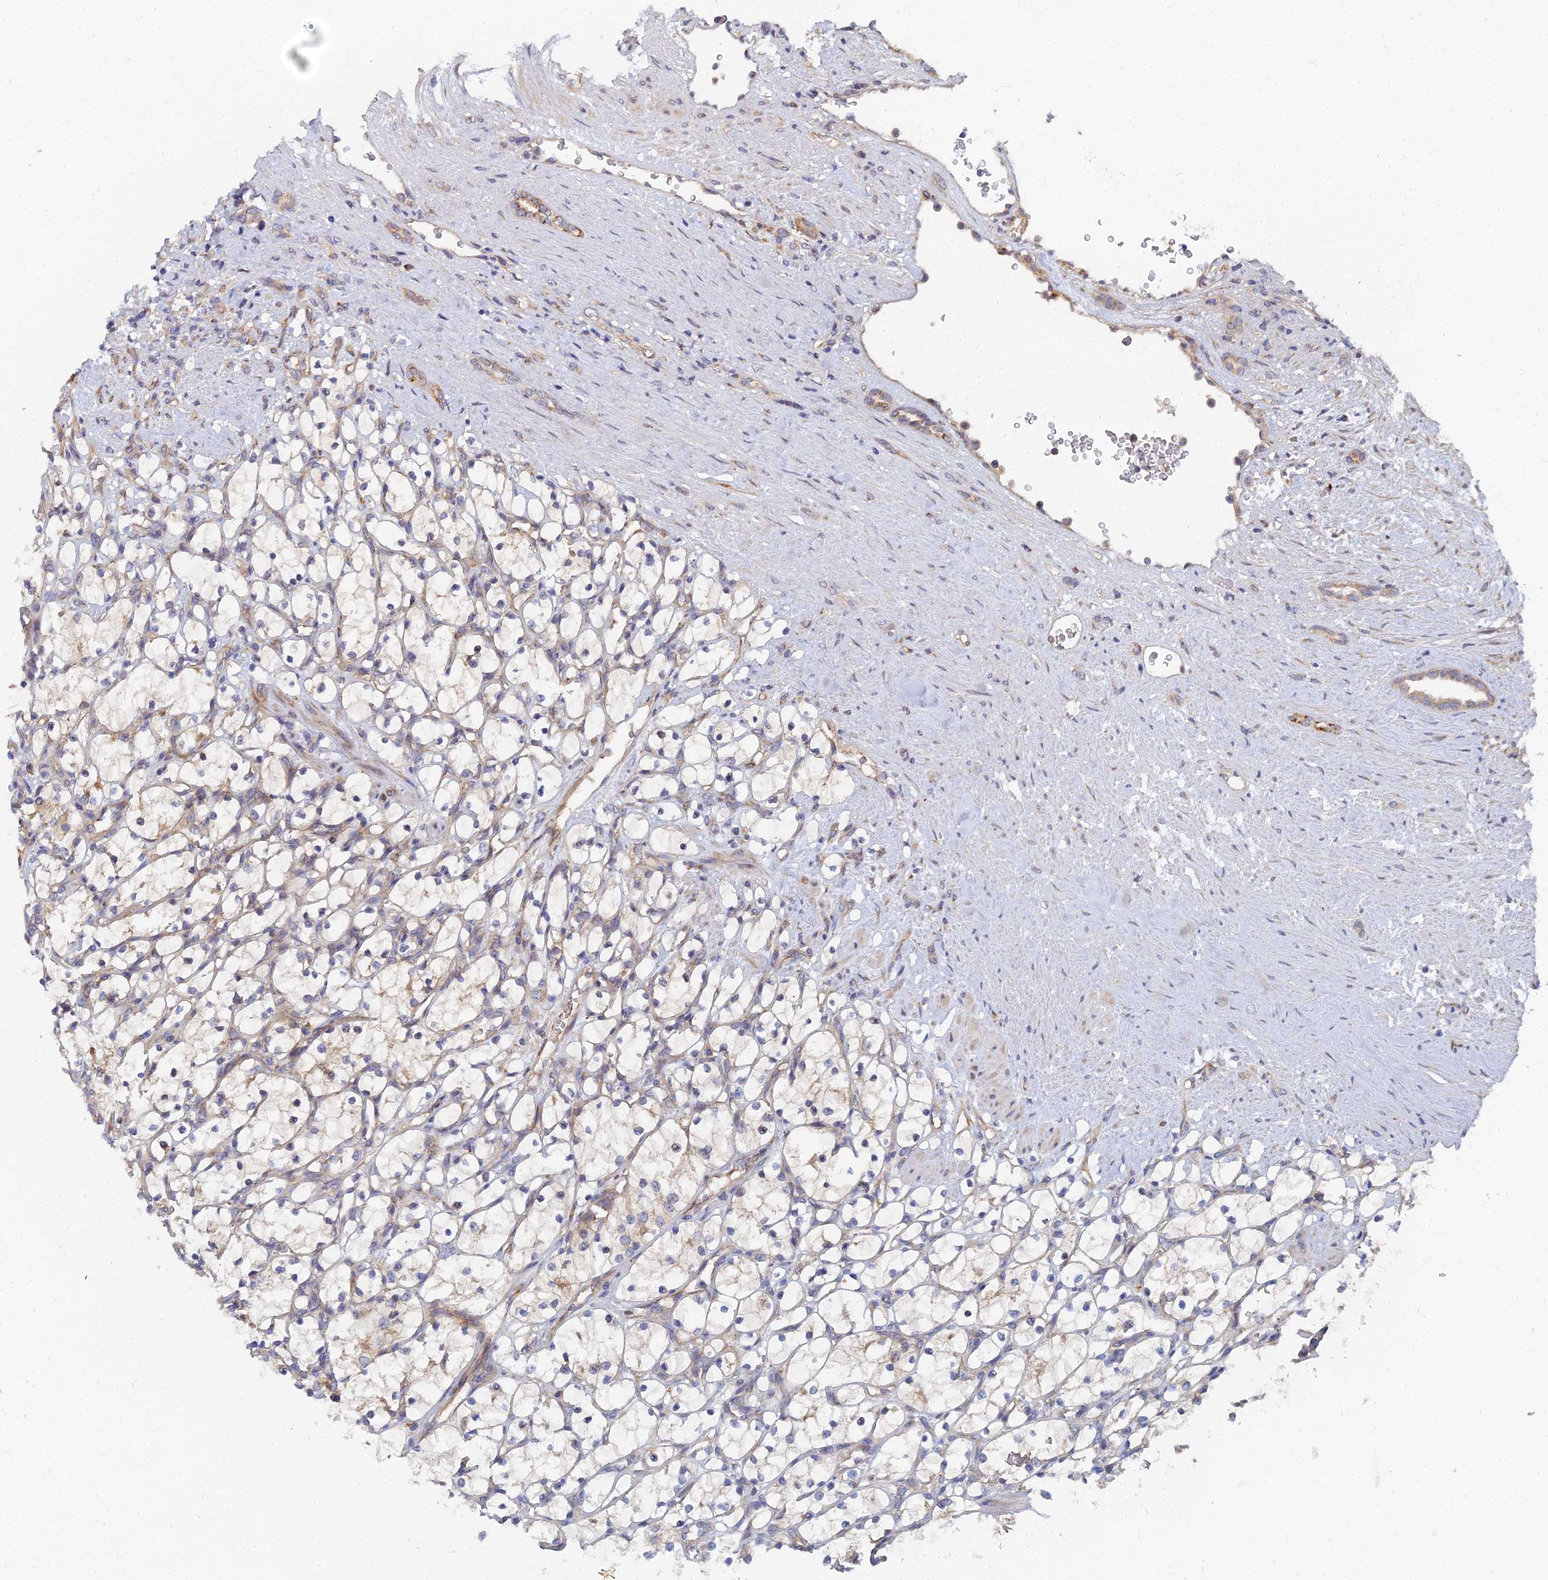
{"staining": {"intensity": "weak", "quantity": "<25%", "location": "cytoplasmic/membranous"}, "tissue": "renal cancer", "cell_type": "Tumor cells", "image_type": "cancer", "snomed": [{"axis": "morphology", "description": "Adenocarcinoma, NOS"}, {"axis": "topography", "description": "Kidney"}], "caption": "IHC image of renal cancer stained for a protein (brown), which demonstrates no positivity in tumor cells.", "gene": "CCZ1", "patient": {"sex": "female", "age": 69}}